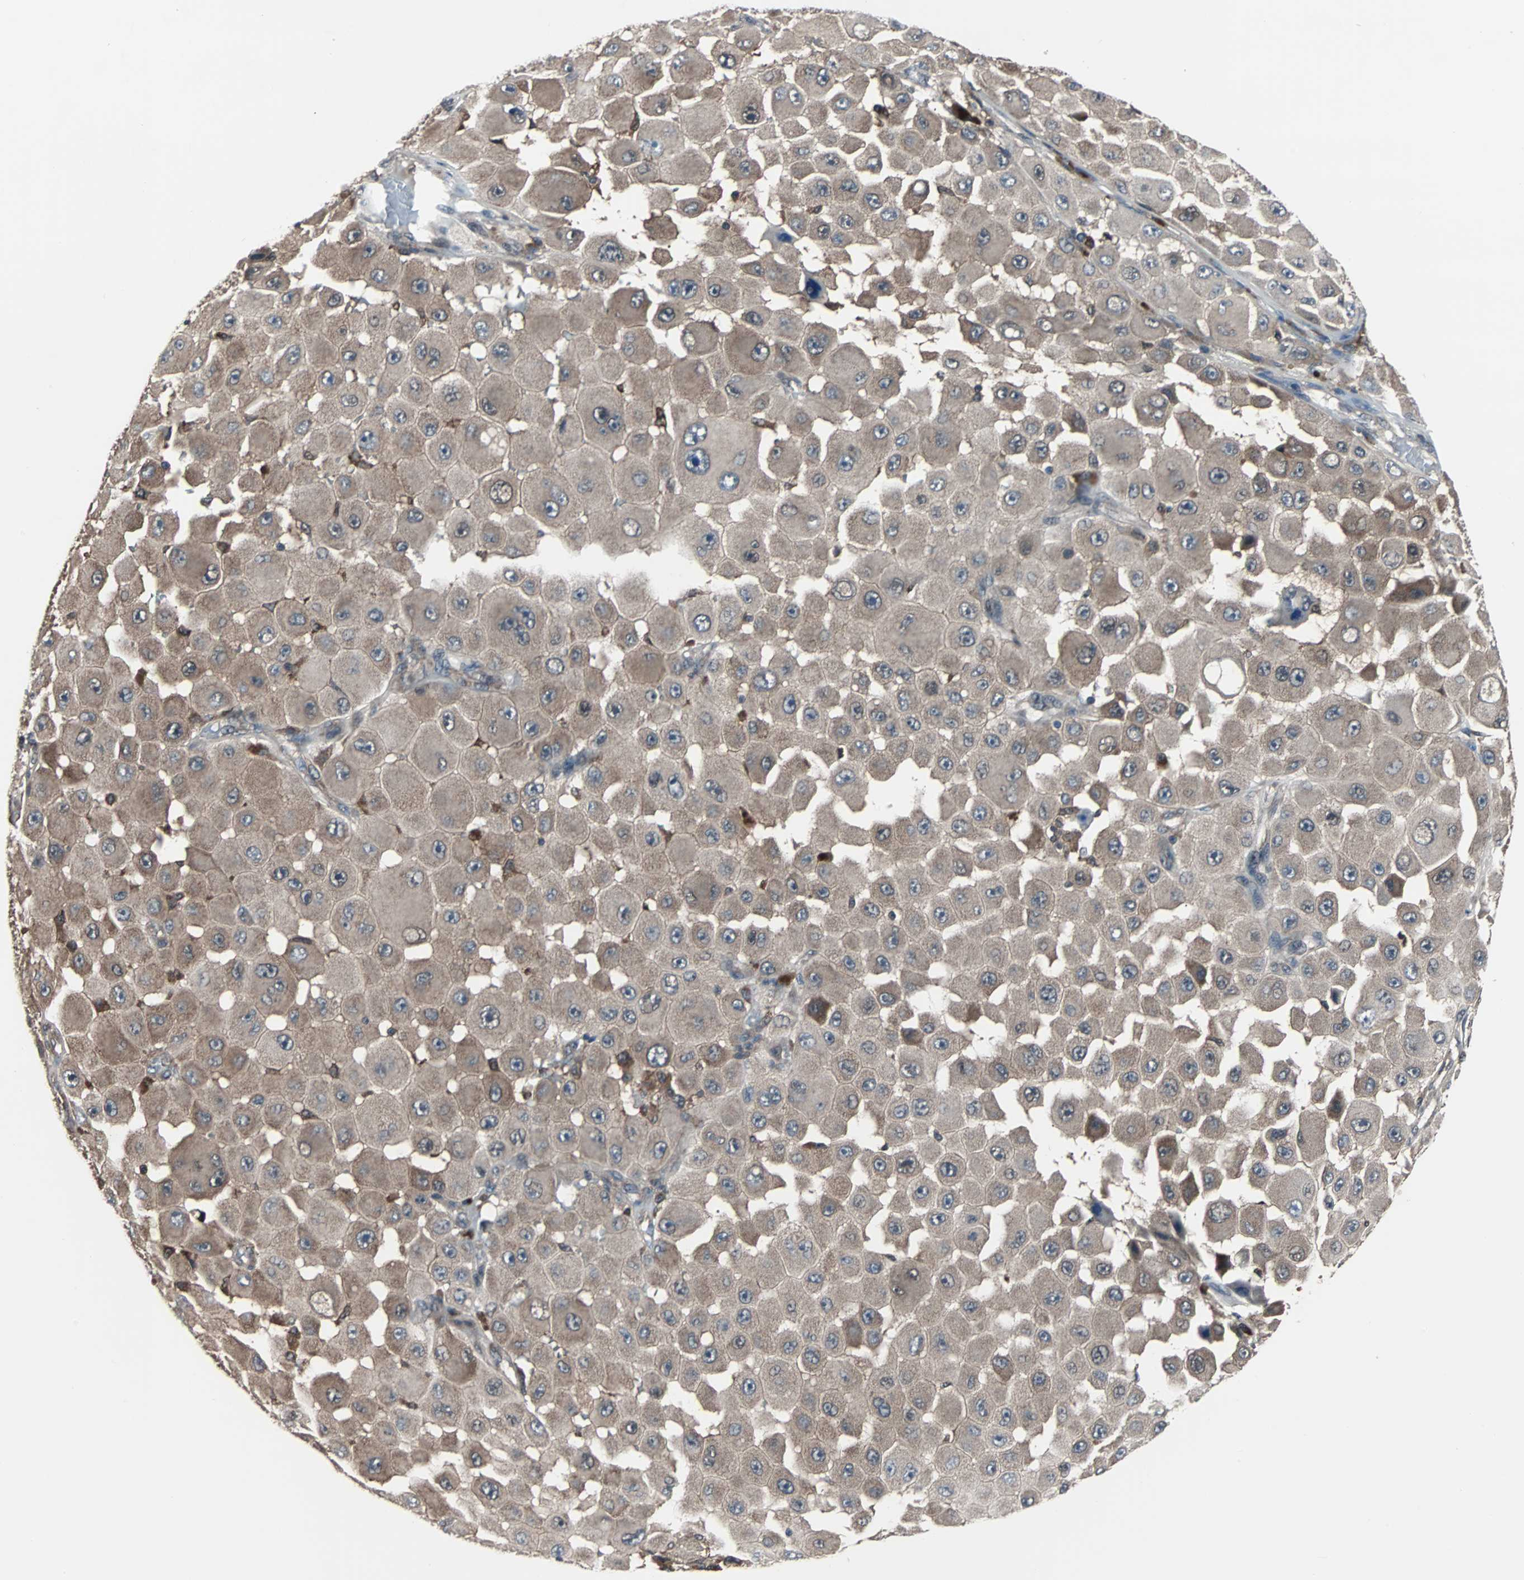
{"staining": {"intensity": "moderate", "quantity": ">75%", "location": "cytoplasmic/membranous"}, "tissue": "melanoma", "cell_type": "Tumor cells", "image_type": "cancer", "snomed": [{"axis": "morphology", "description": "Malignant melanoma, NOS"}, {"axis": "topography", "description": "Skin"}], "caption": "Human malignant melanoma stained with a protein marker reveals moderate staining in tumor cells.", "gene": "PAK1", "patient": {"sex": "female", "age": 81}}